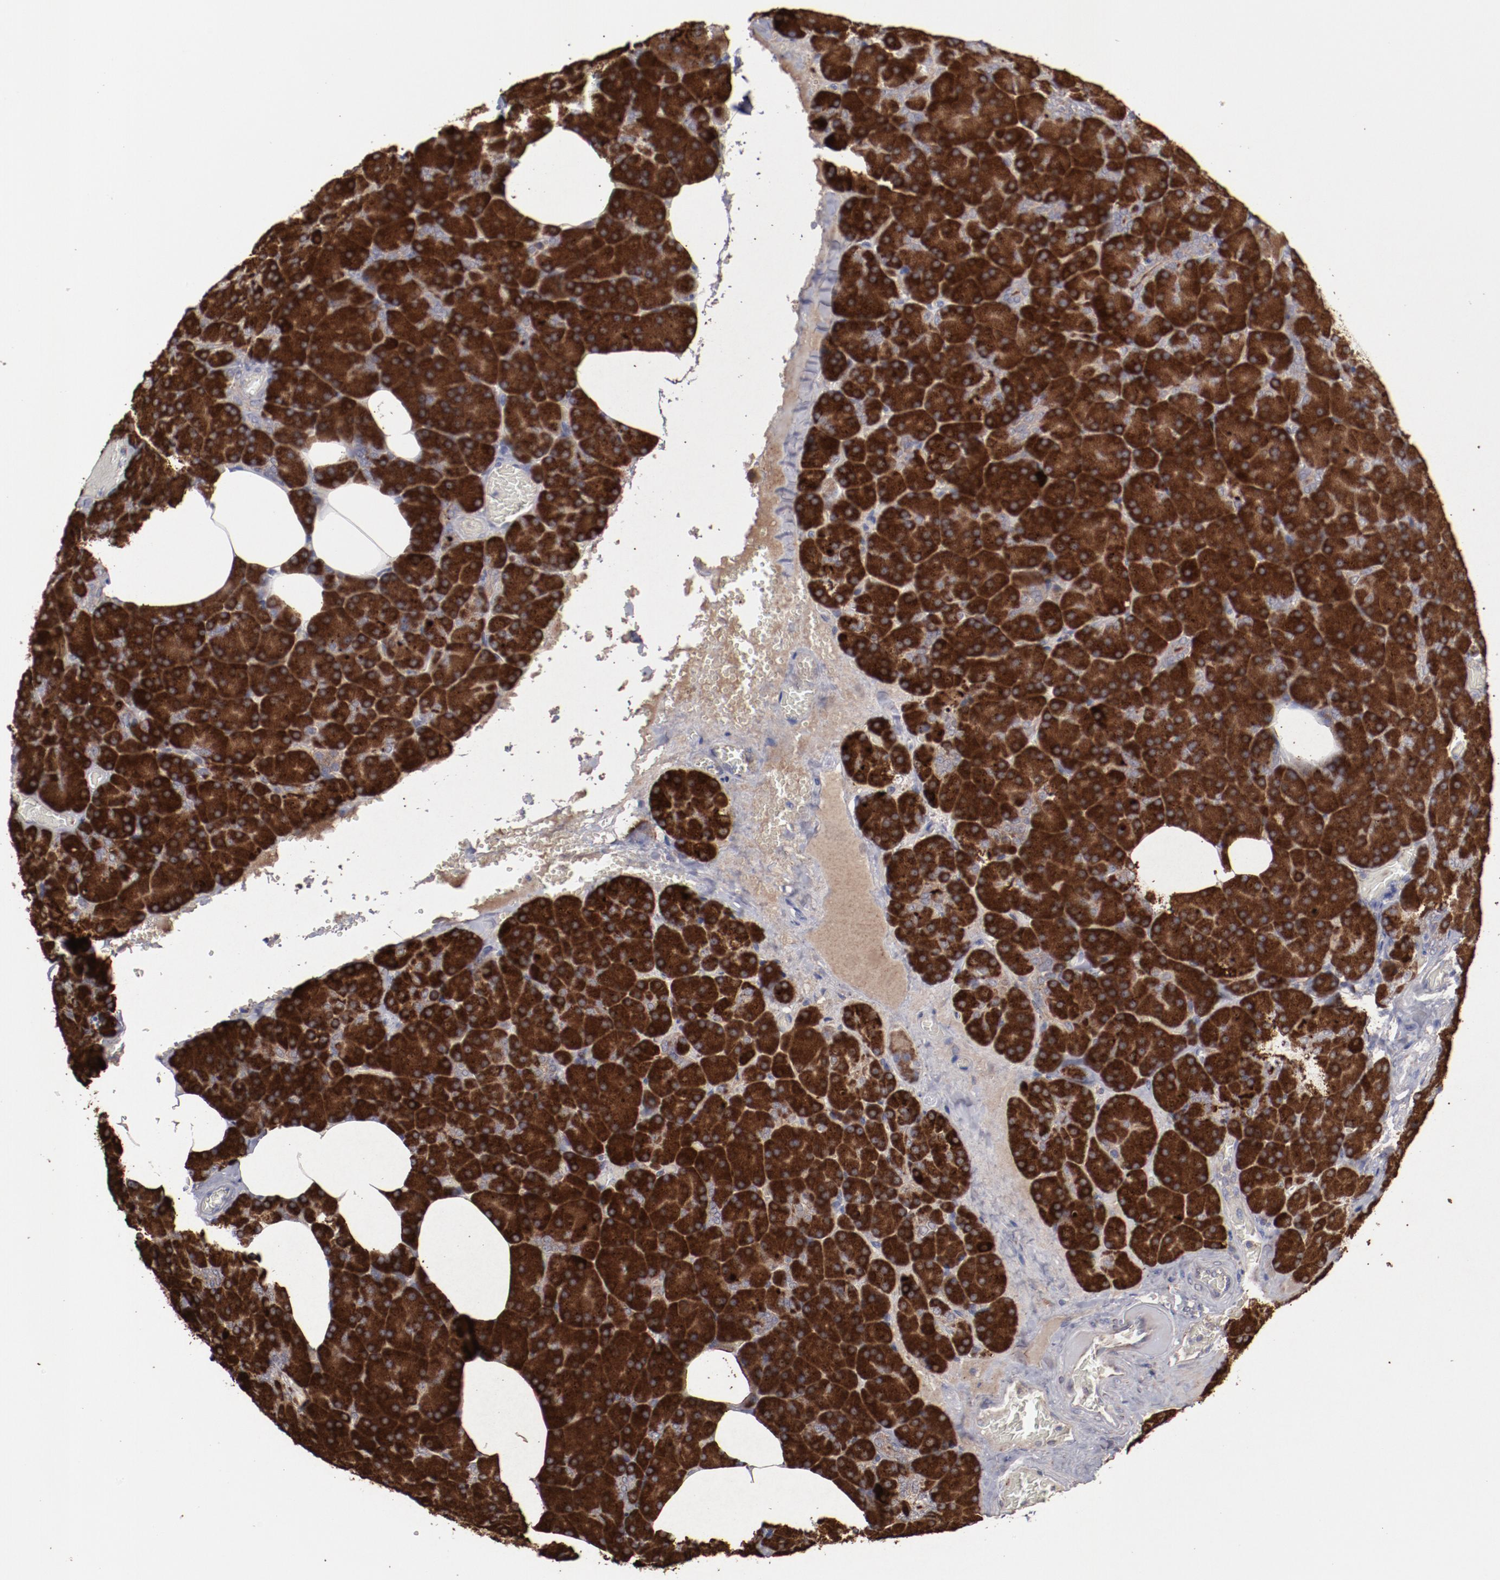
{"staining": {"intensity": "strong", "quantity": ">75%", "location": "cytoplasmic/membranous"}, "tissue": "carcinoid", "cell_type": "Tumor cells", "image_type": "cancer", "snomed": [{"axis": "morphology", "description": "Normal tissue, NOS"}, {"axis": "morphology", "description": "Carcinoid, malignant, NOS"}, {"axis": "topography", "description": "Pancreas"}], "caption": "Immunohistochemistry micrograph of human malignant carcinoid stained for a protein (brown), which demonstrates high levels of strong cytoplasmic/membranous expression in about >75% of tumor cells.", "gene": "RPS4Y1", "patient": {"sex": "female", "age": 35}}